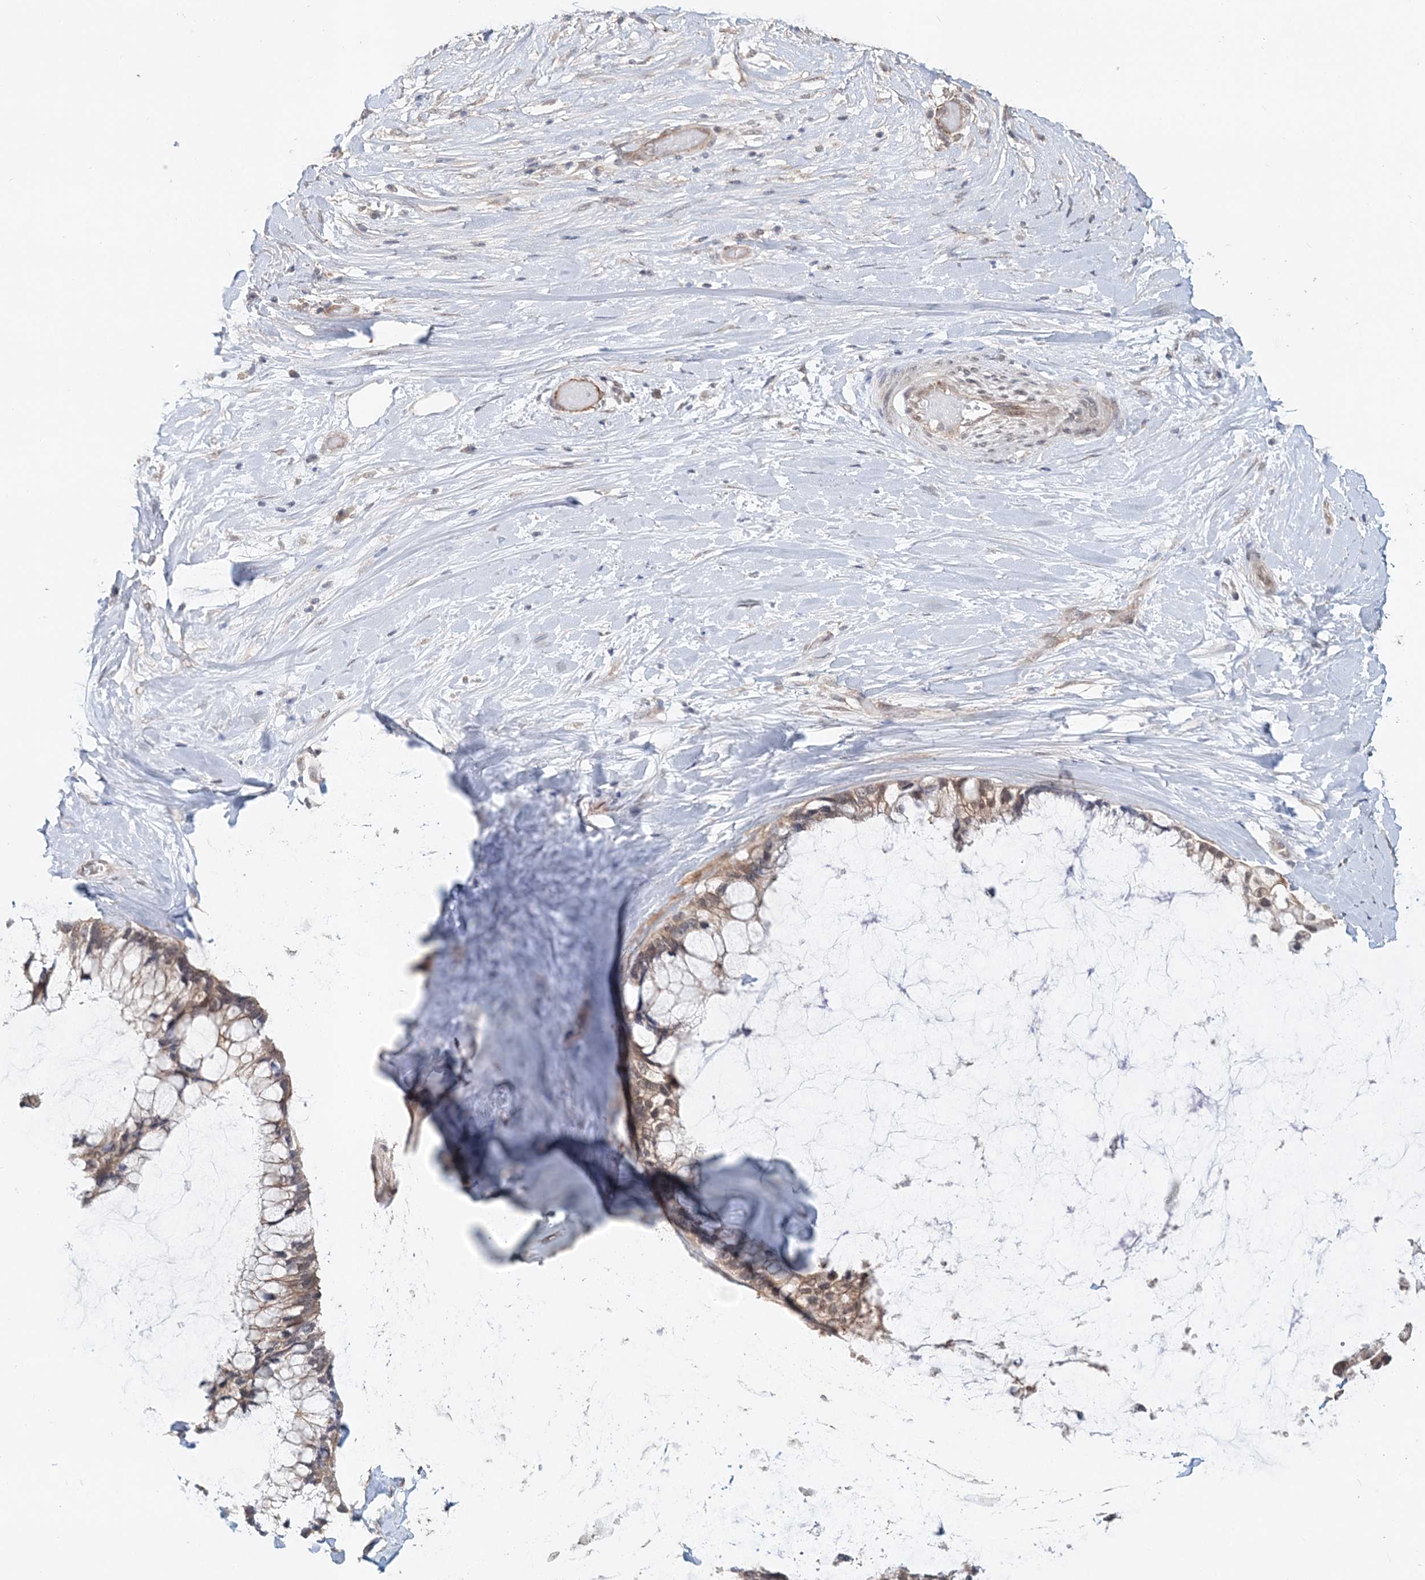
{"staining": {"intensity": "moderate", "quantity": ">75%", "location": "cytoplasmic/membranous"}, "tissue": "ovarian cancer", "cell_type": "Tumor cells", "image_type": "cancer", "snomed": [{"axis": "morphology", "description": "Cystadenocarcinoma, mucinous, NOS"}, {"axis": "topography", "description": "Ovary"}], "caption": "The image reveals staining of ovarian mucinous cystadenocarcinoma, revealing moderate cytoplasmic/membranous protein expression (brown color) within tumor cells.", "gene": "FBXO38", "patient": {"sex": "female", "age": 39}}